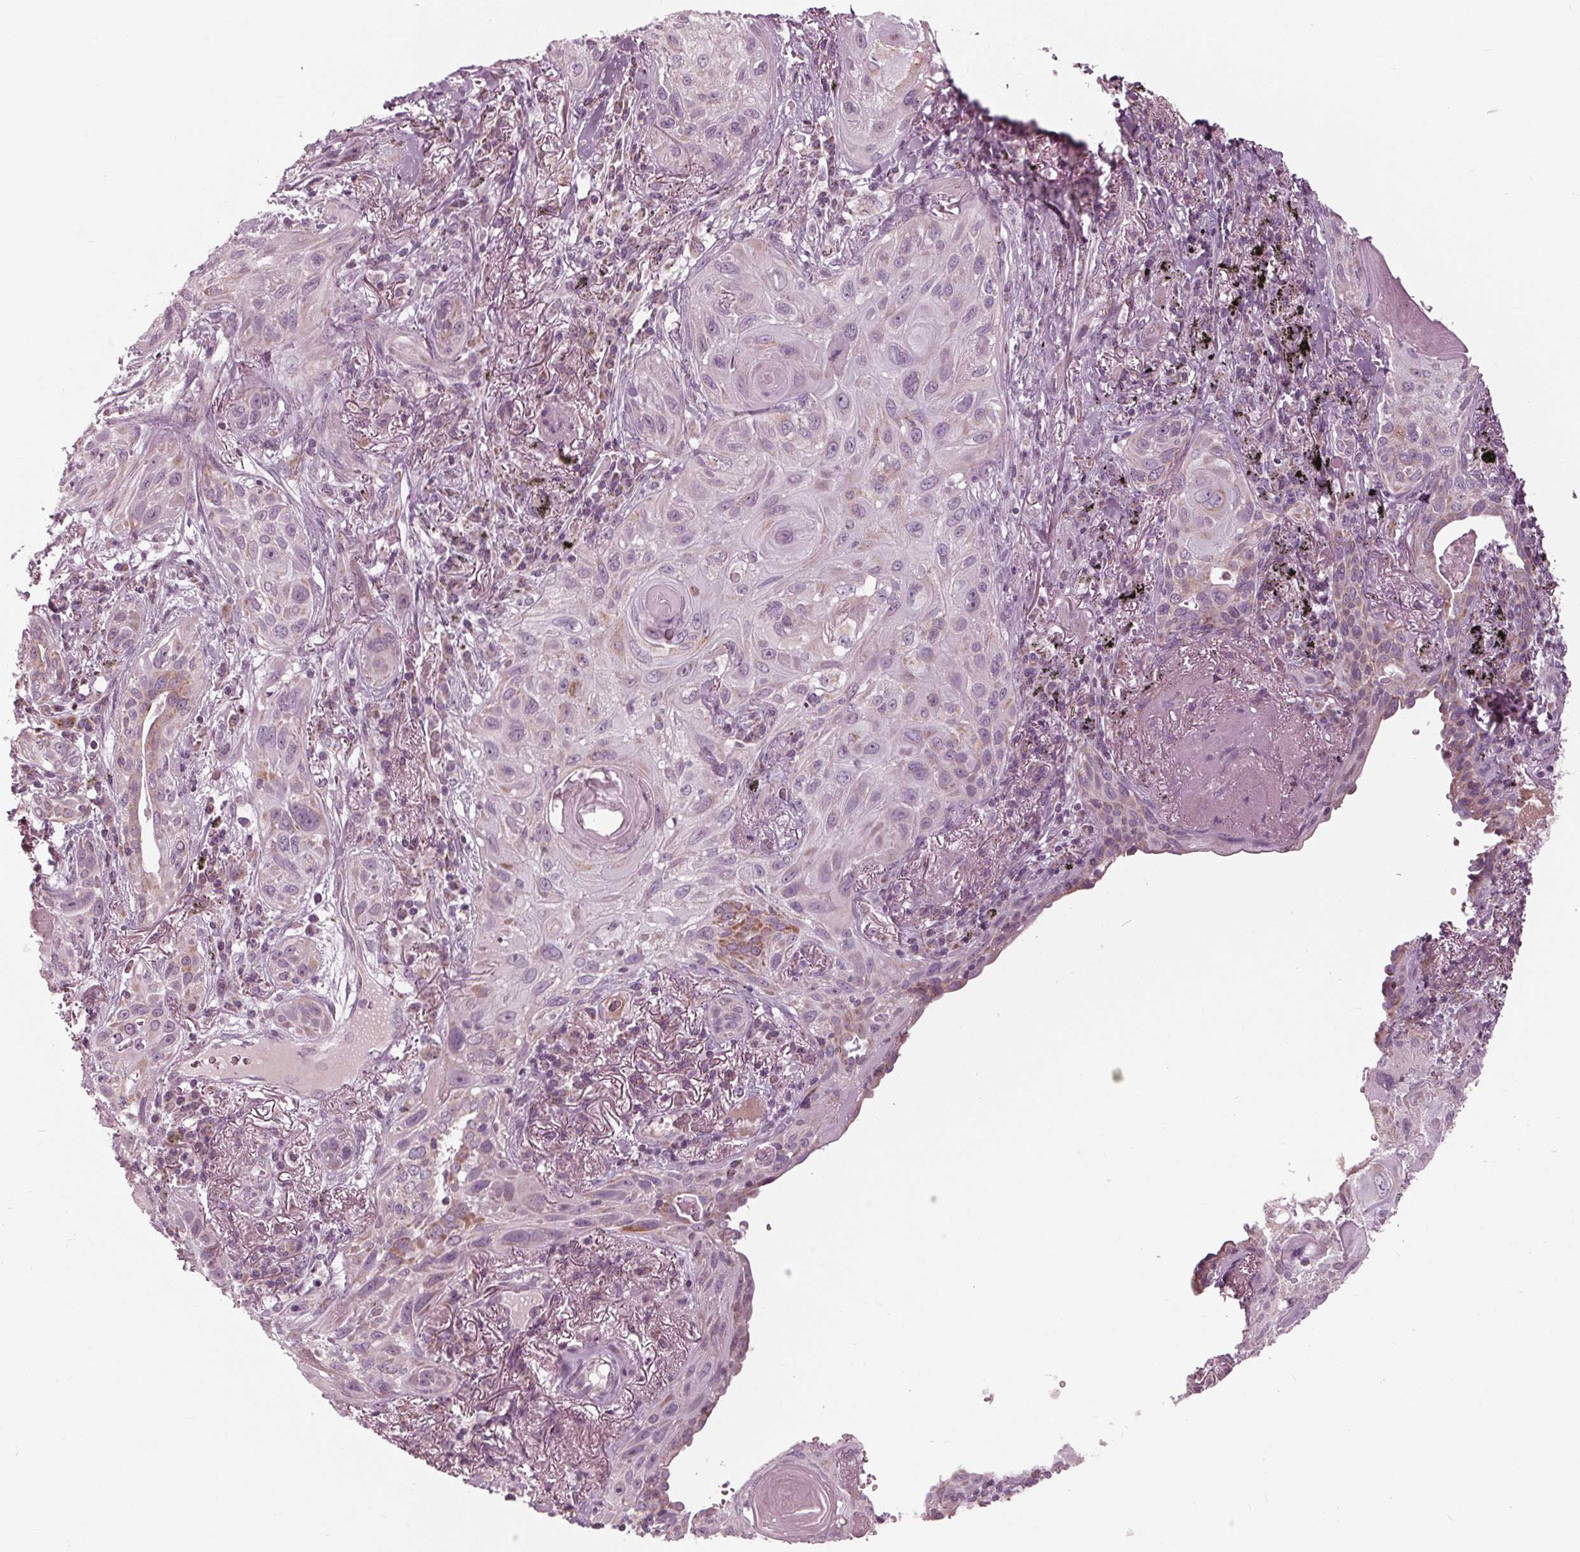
{"staining": {"intensity": "moderate", "quantity": "<25%", "location": "cytoplasmic/membranous"}, "tissue": "lung cancer", "cell_type": "Tumor cells", "image_type": "cancer", "snomed": [{"axis": "morphology", "description": "Squamous cell carcinoma, NOS"}, {"axis": "topography", "description": "Lung"}], "caption": "DAB immunohistochemical staining of human squamous cell carcinoma (lung) exhibits moderate cytoplasmic/membranous protein staining in about <25% of tumor cells.", "gene": "CLN6", "patient": {"sex": "male", "age": 79}}